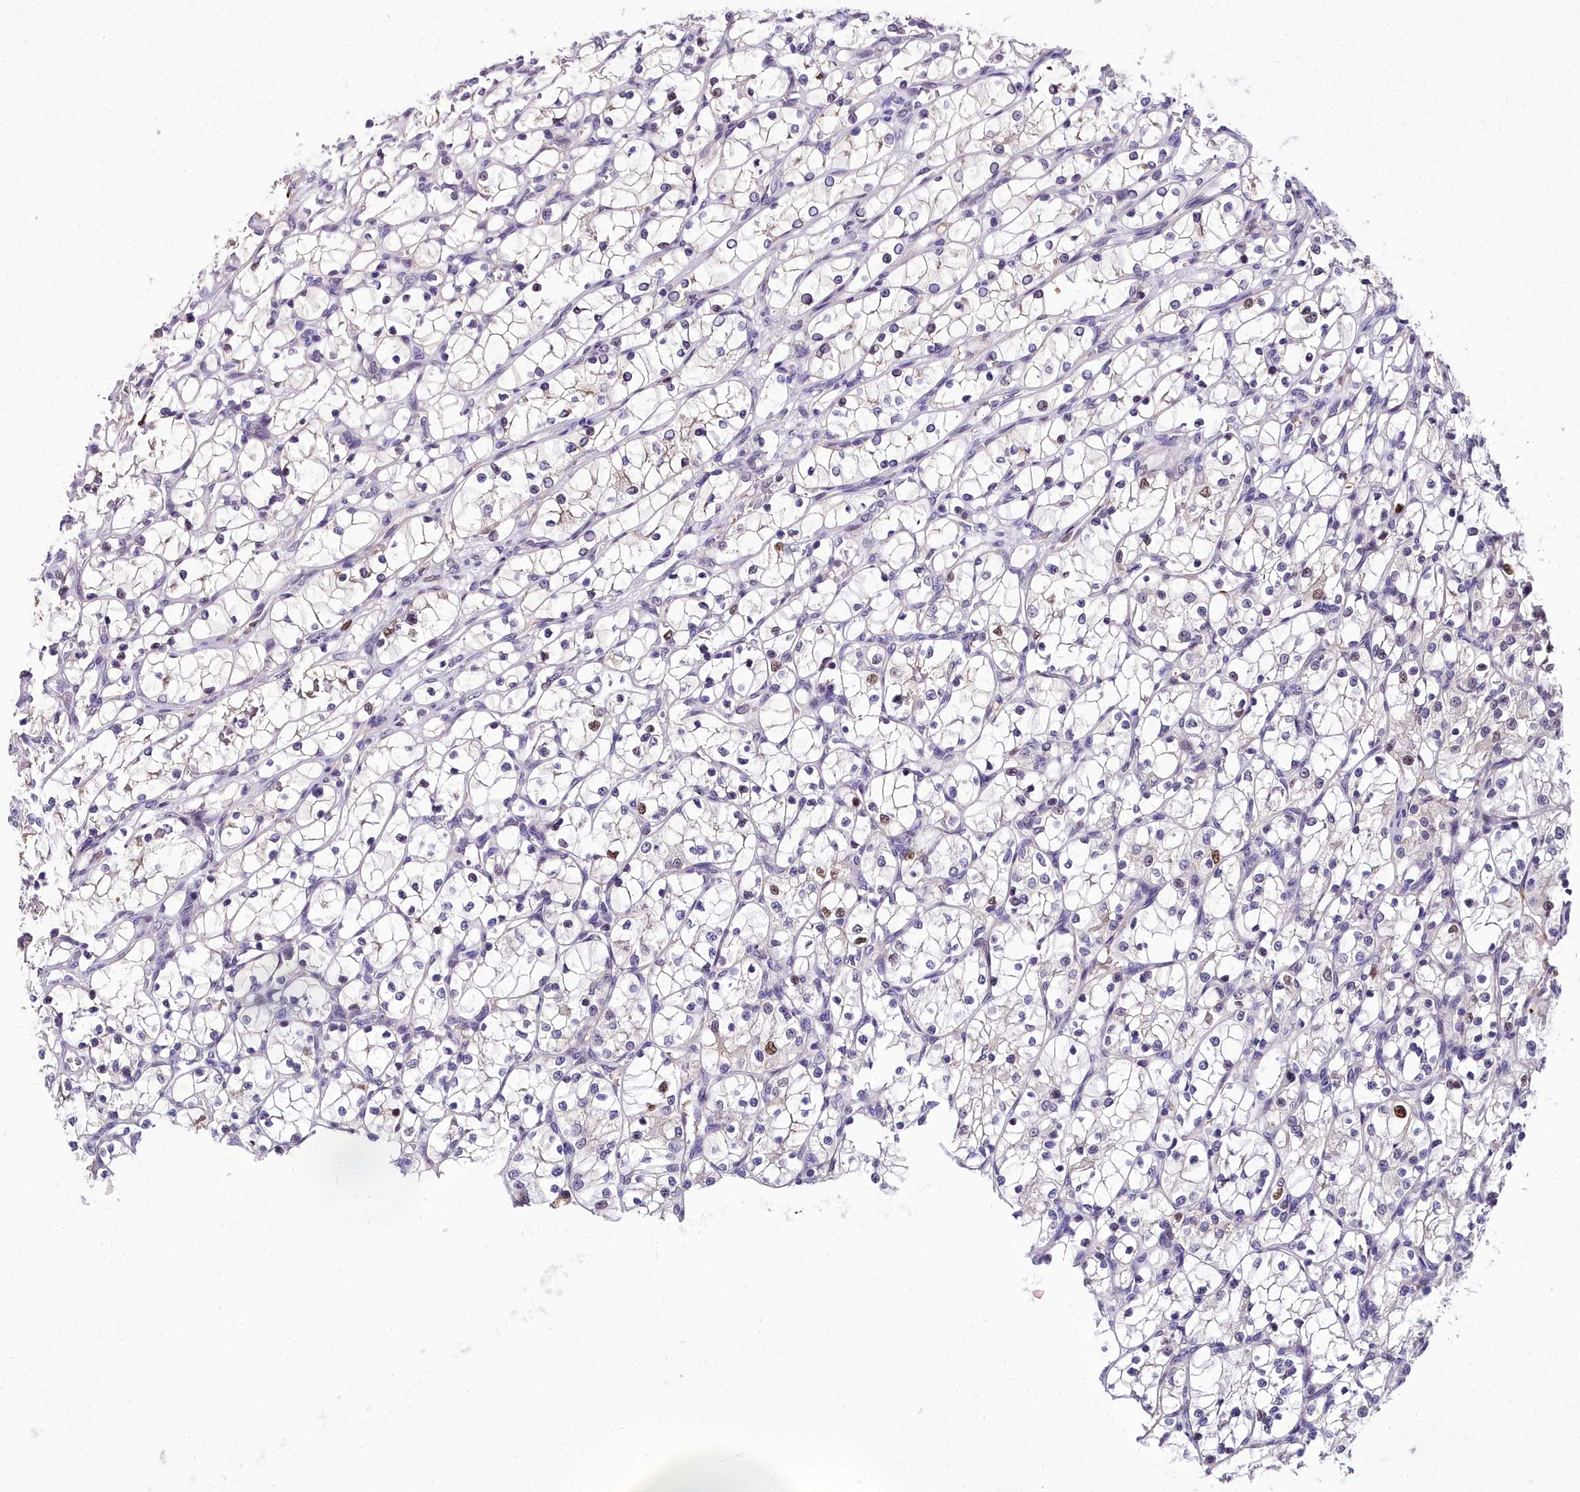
{"staining": {"intensity": "moderate", "quantity": "<25%", "location": "nuclear"}, "tissue": "renal cancer", "cell_type": "Tumor cells", "image_type": "cancer", "snomed": [{"axis": "morphology", "description": "Adenocarcinoma, NOS"}, {"axis": "topography", "description": "Kidney"}], "caption": "Renal cancer (adenocarcinoma) stained with DAB immunohistochemistry (IHC) displays low levels of moderate nuclear expression in approximately <25% of tumor cells. The staining was performed using DAB to visualize the protein expression in brown, while the nuclei were stained in blue with hematoxylin (Magnification: 20x).", "gene": "TRIML2", "patient": {"sex": "female", "age": 69}}